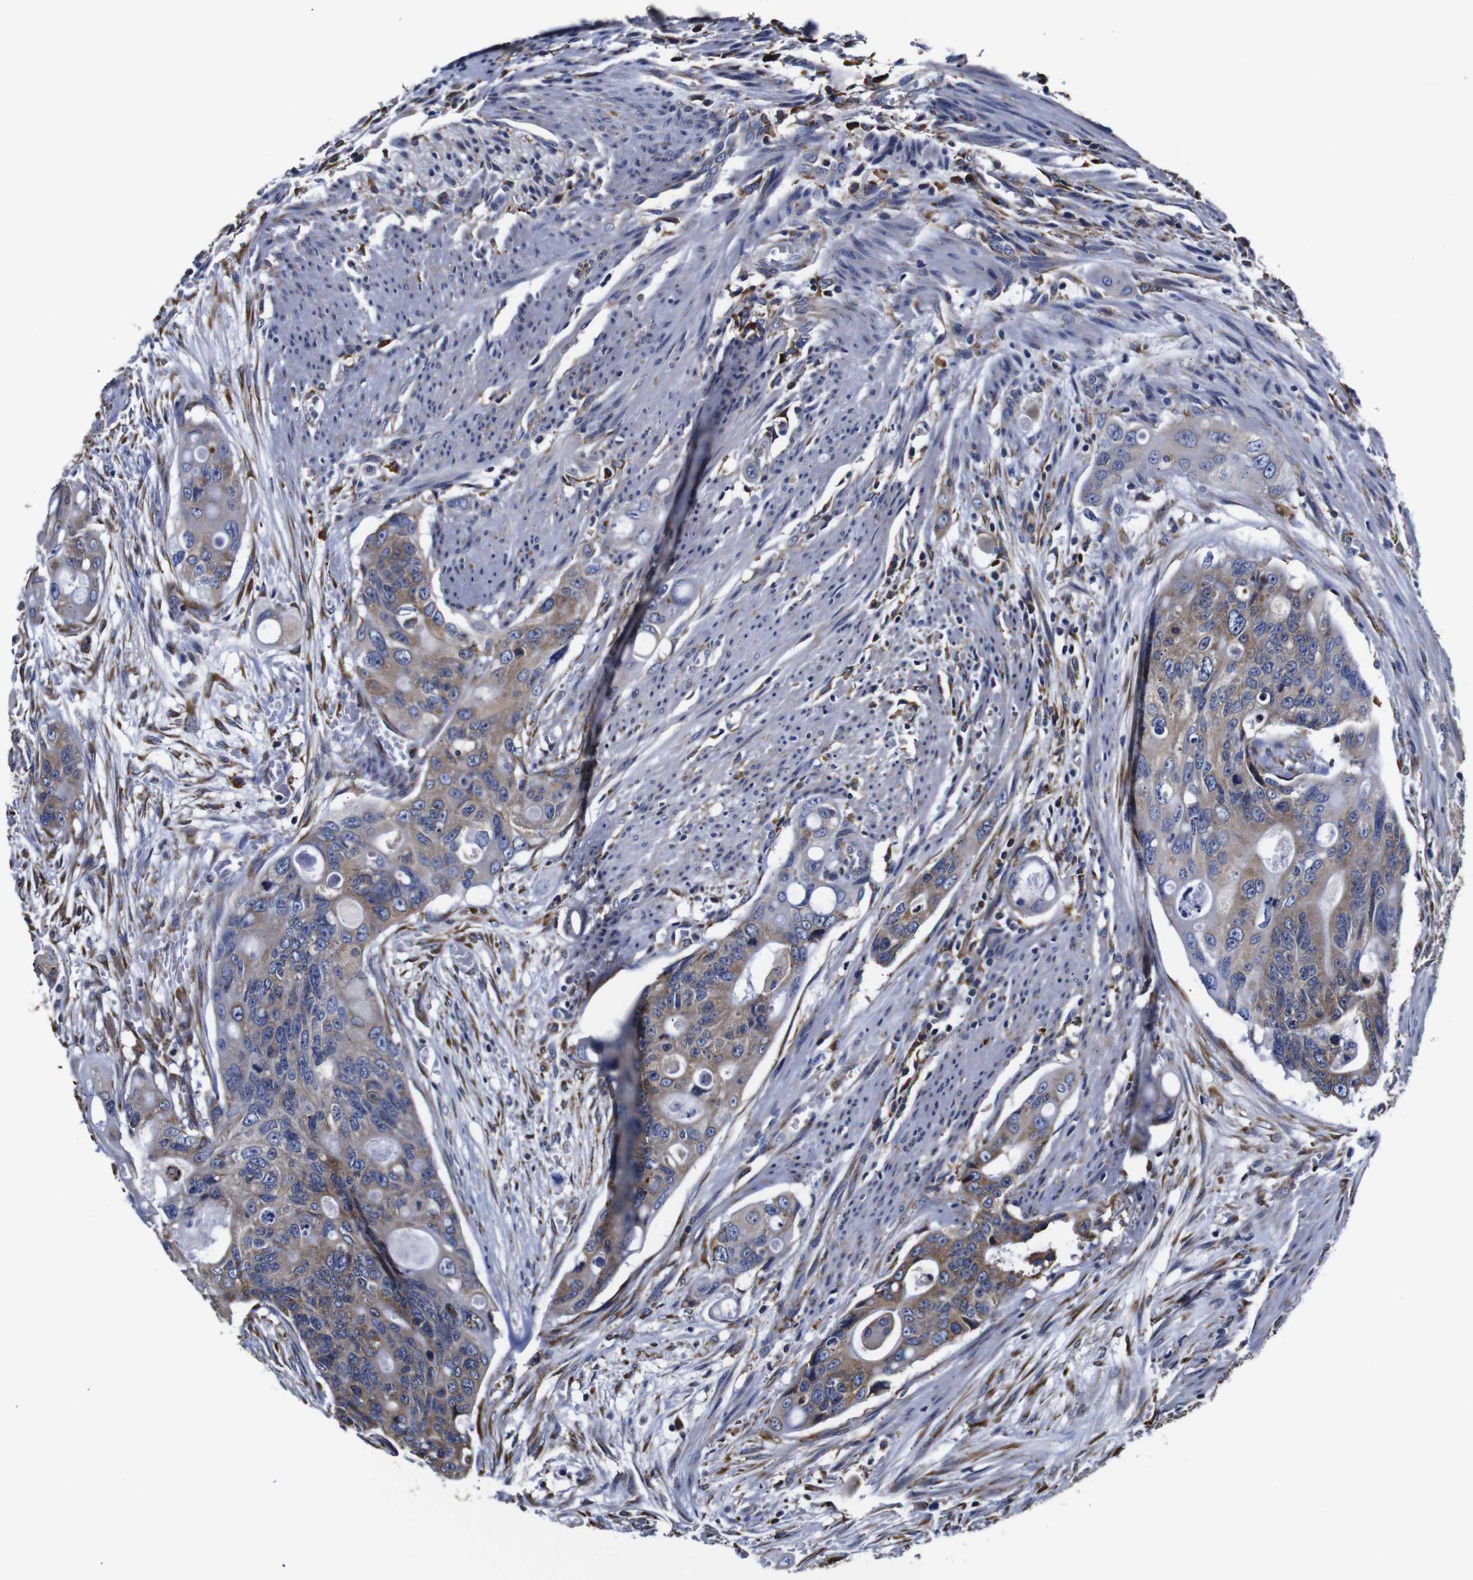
{"staining": {"intensity": "moderate", "quantity": ">75%", "location": "cytoplasmic/membranous"}, "tissue": "colorectal cancer", "cell_type": "Tumor cells", "image_type": "cancer", "snomed": [{"axis": "morphology", "description": "Adenocarcinoma, NOS"}, {"axis": "topography", "description": "Colon"}], "caption": "IHC micrograph of neoplastic tissue: human colorectal cancer (adenocarcinoma) stained using immunohistochemistry (IHC) demonstrates medium levels of moderate protein expression localized specifically in the cytoplasmic/membranous of tumor cells, appearing as a cytoplasmic/membranous brown color.", "gene": "PPIB", "patient": {"sex": "female", "age": 57}}